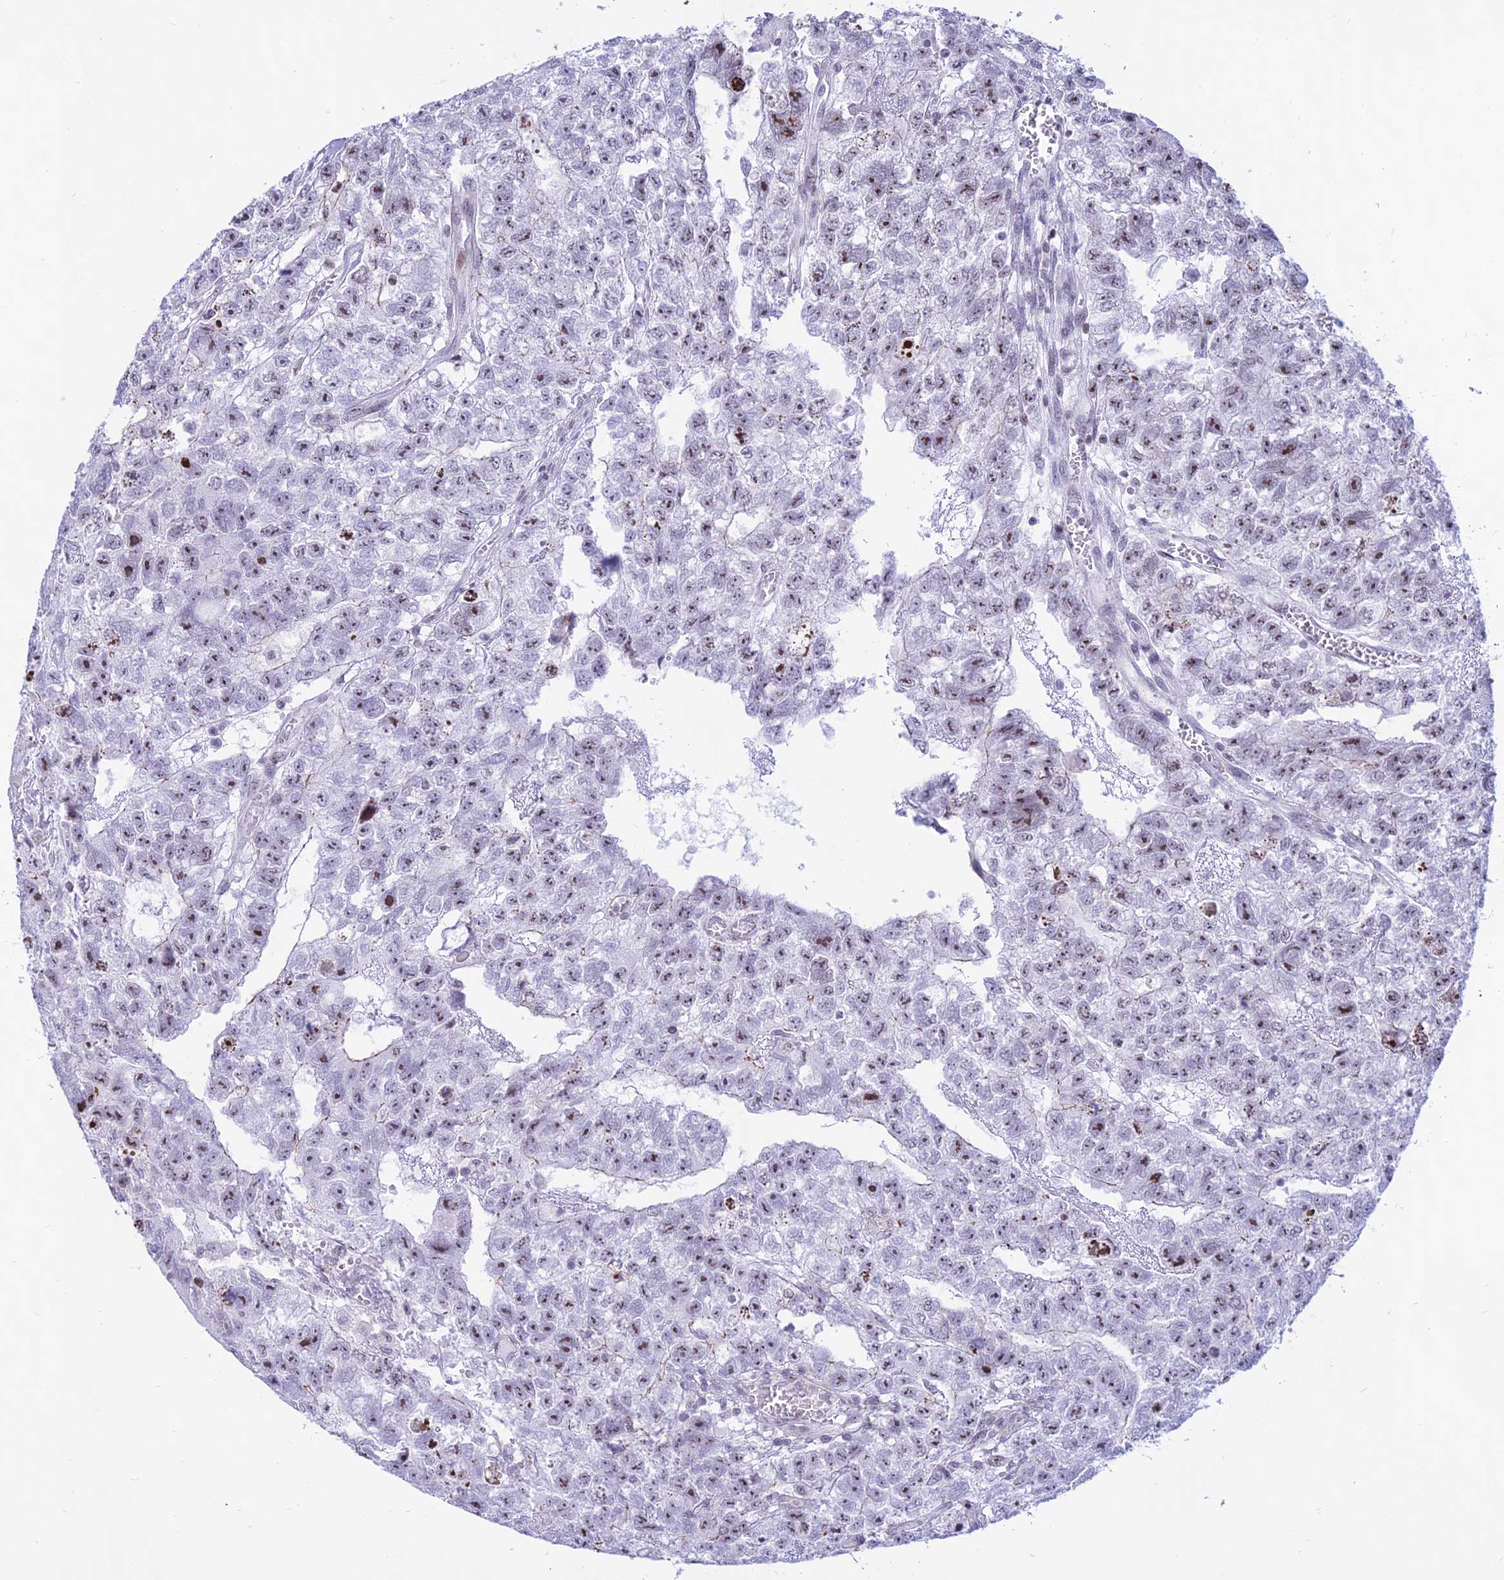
{"staining": {"intensity": "moderate", "quantity": "25%-75%", "location": "nuclear"}, "tissue": "testis cancer", "cell_type": "Tumor cells", "image_type": "cancer", "snomed": [{"axis": "morphology", "description": "Carcinoma, Embryonal, NOS"}, {"axis": "topography", "description": "Testis"}], "caption": "Immunohistochemical staining of human embryonal carcinoma (testis) shows moderate nuclear protein staining in approximately 25%-75% of tumor cells. The protein is stained brown, and the nuclei are stained in blue (DAB (3,3'-diaminobenzidine) IHC with brightfield microscopy, high magnification).", "gene": "KRR1", "patient": {"sex": "male", "age": 26}}